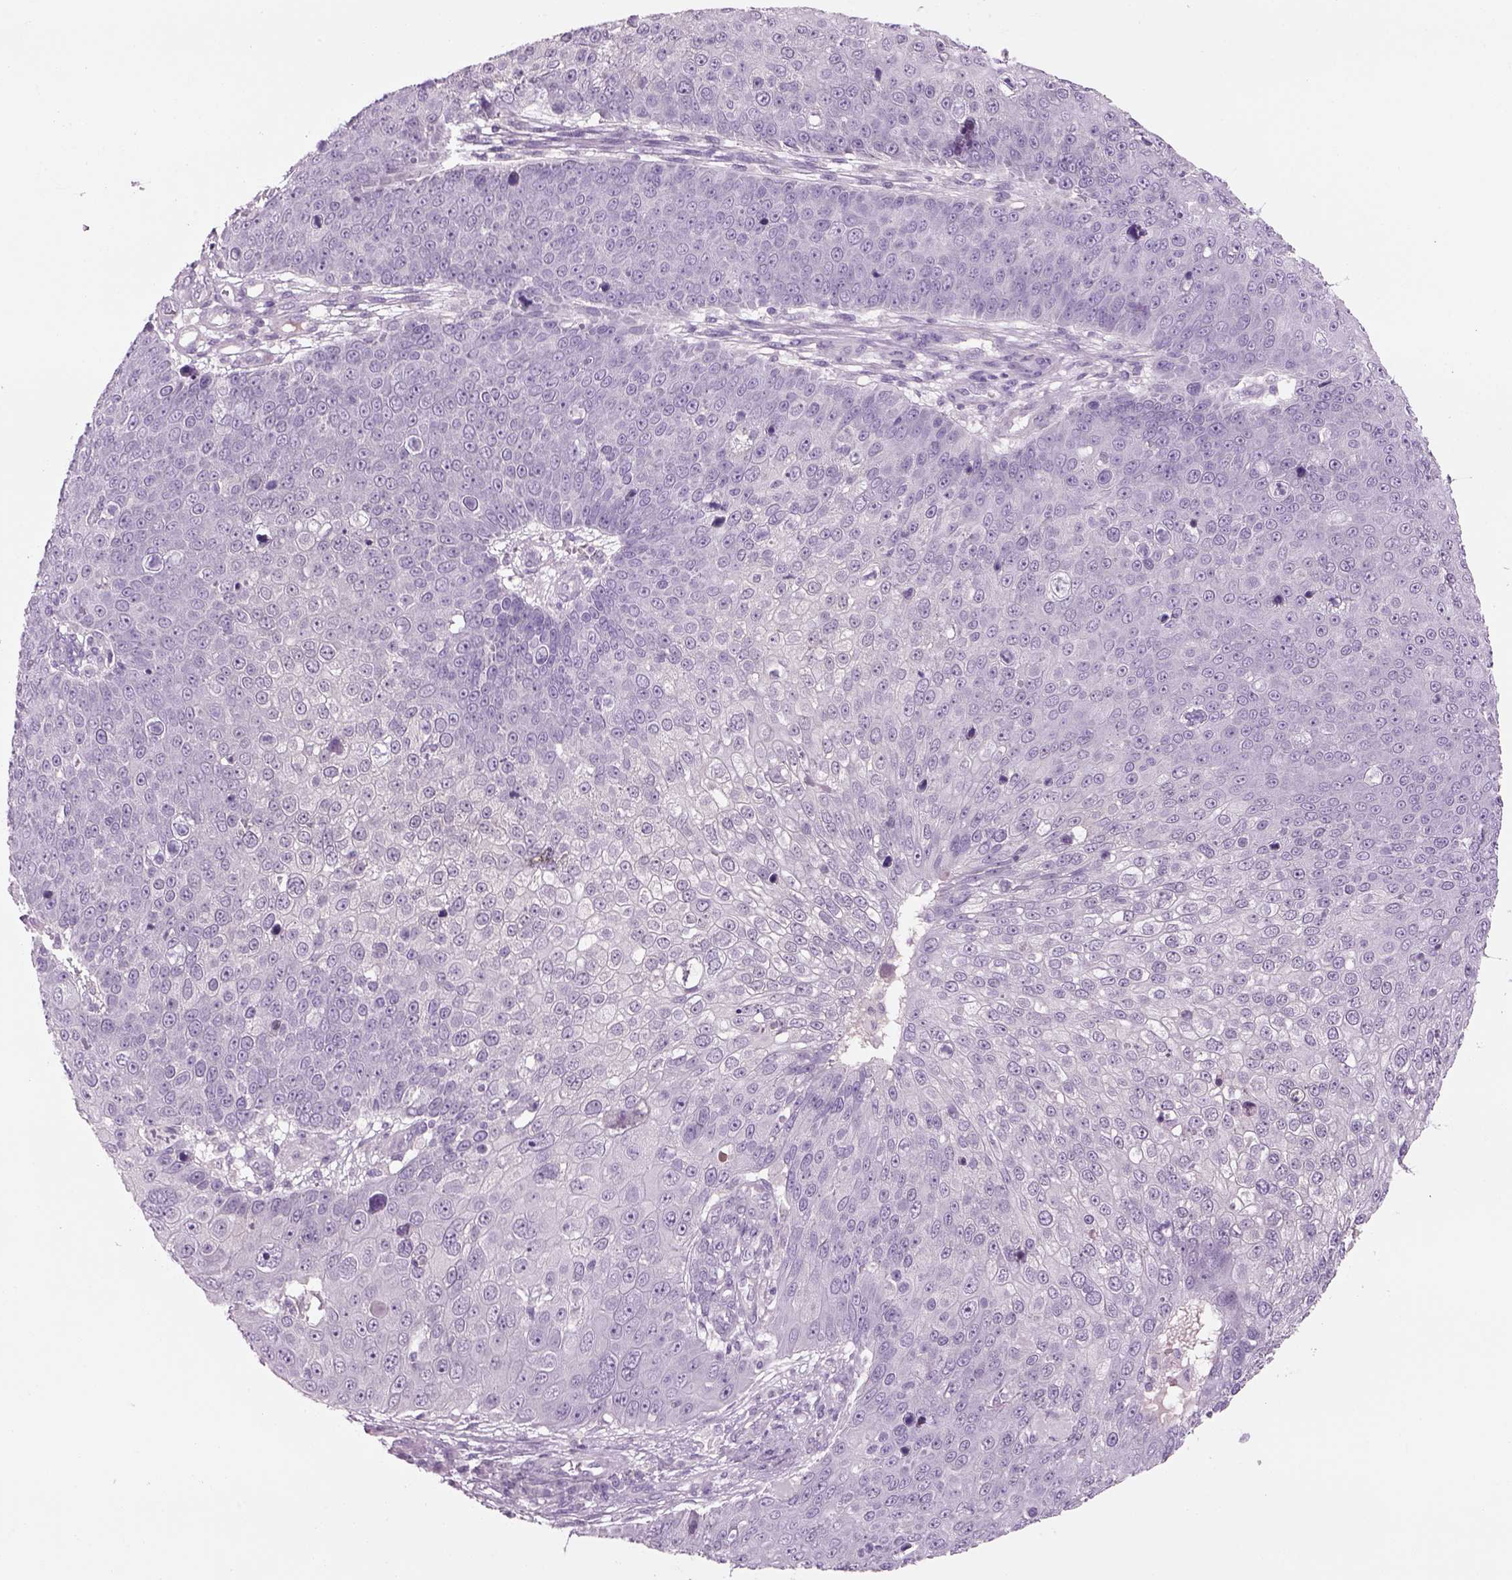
{"staining": {"intensity": "negative", "quantity": "none", "location": "none"}, "tissue": "skin cancer", "cell_type": "Tumor cells", "image_type": "cancer", "snomed": [{"axis": "morphology", "description": "Squamous cell carcinoma, NOS"}, {"axis": "topography", "description": "Skin"}], "caption": "Histopathology image shows no significant protein staining in tumor cells of skin squamous cell carcinoma.", "gene": "MDH1B", "patient": {"sex": "male", "age": 71}}